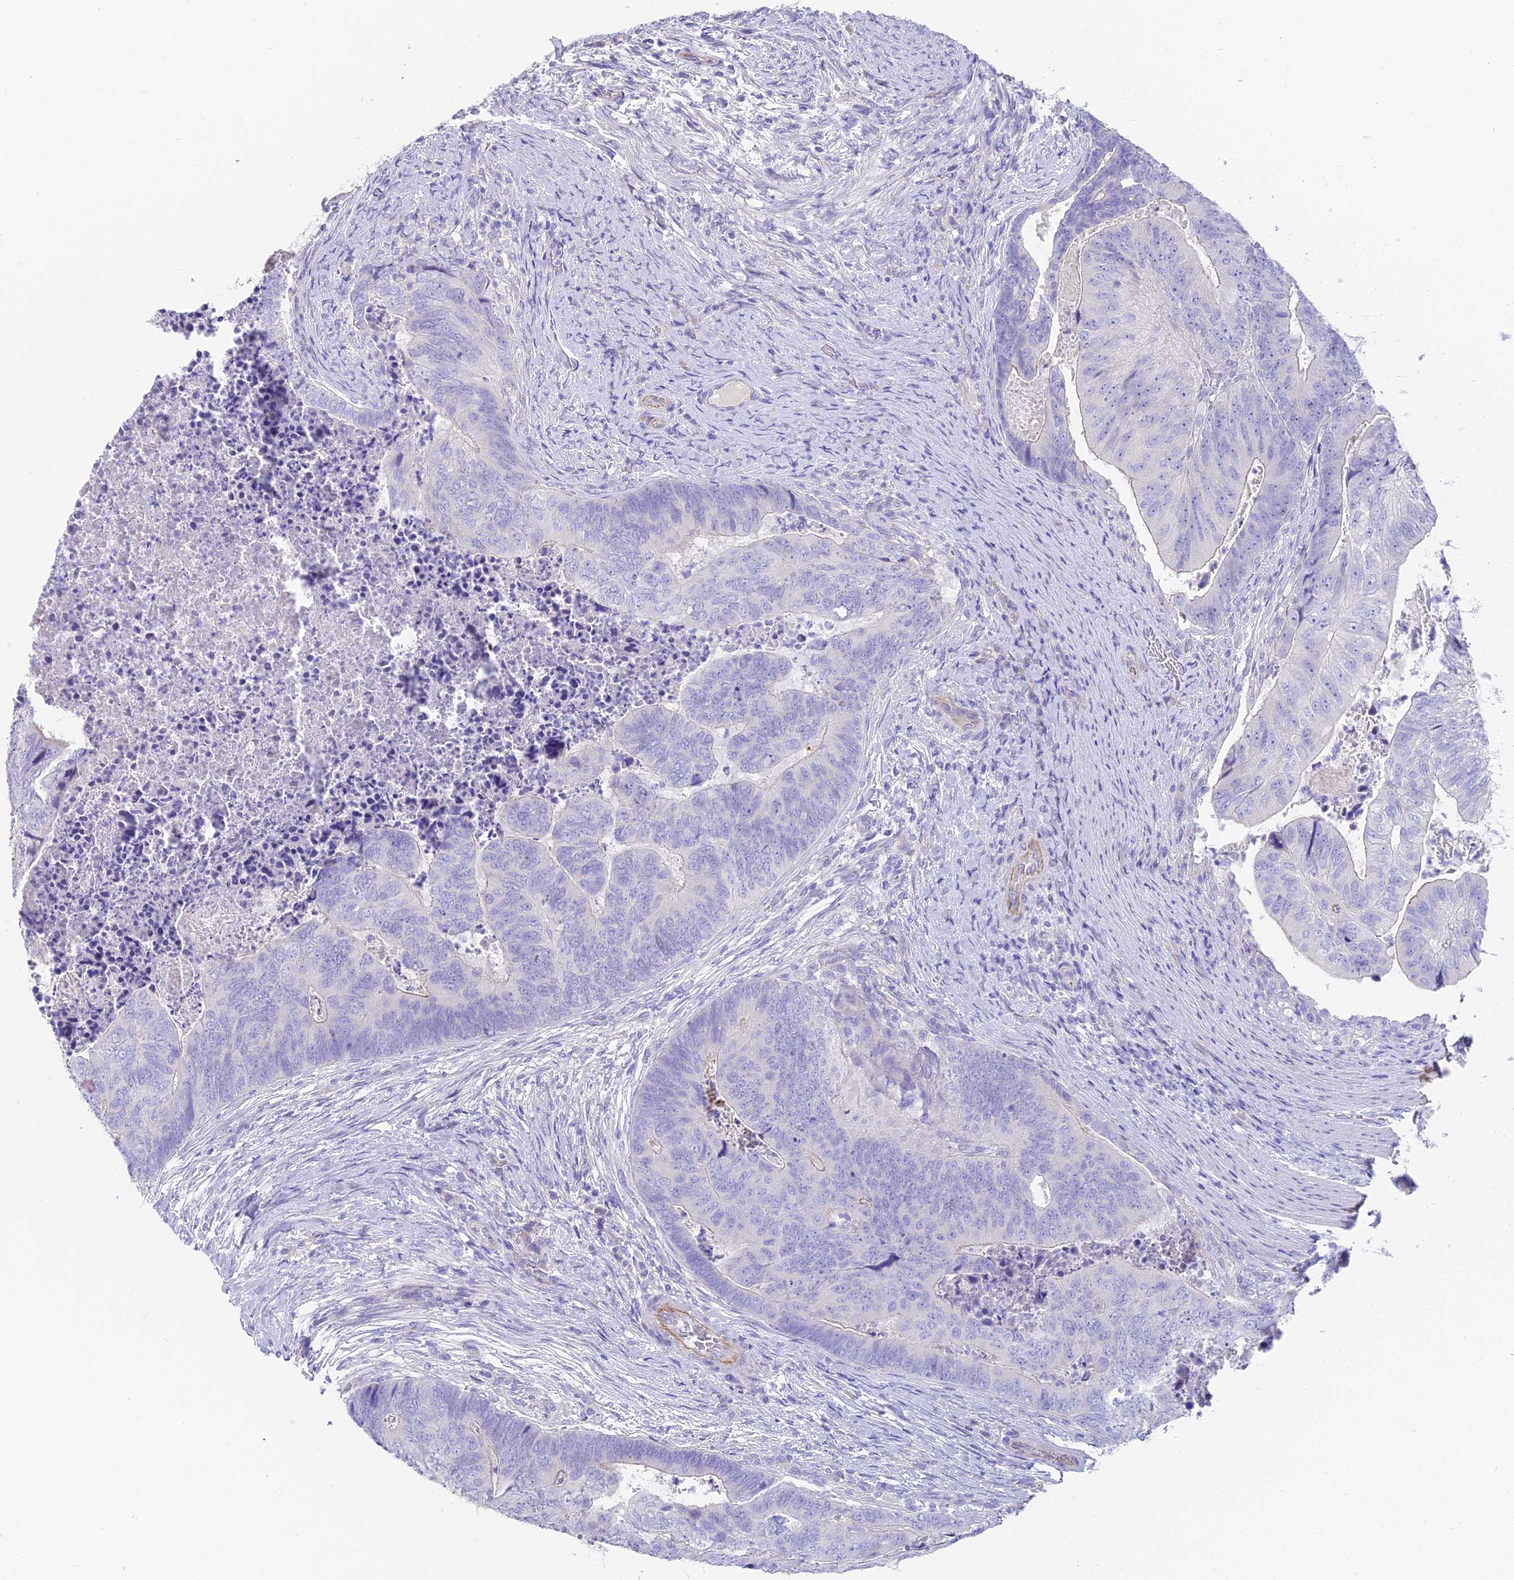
{"staining": {"intensity": "negative", "quantity": "none", "location": "none"}, "tissue": "colorectal cancer", "cell_type": "Tumor cells", "image_type": "cancer", "snomed": [{"axis": "morphology", "description": "Adenocarcinoma, NOS"}, {"axis": "topography", "description": "Colon"}], "caption": "High magnification brightfield microscopy of colorectal adenocarcinoma stained with DAB (brown) and counterstained with hematoxylin (blue): tumor cells show no significant staining. (Brightfield microscopy of DAB immunohistochemistry (IHC) at high magnification).", "gene": "FAM168B", "patient": {"sex": "female", "age": 67}}